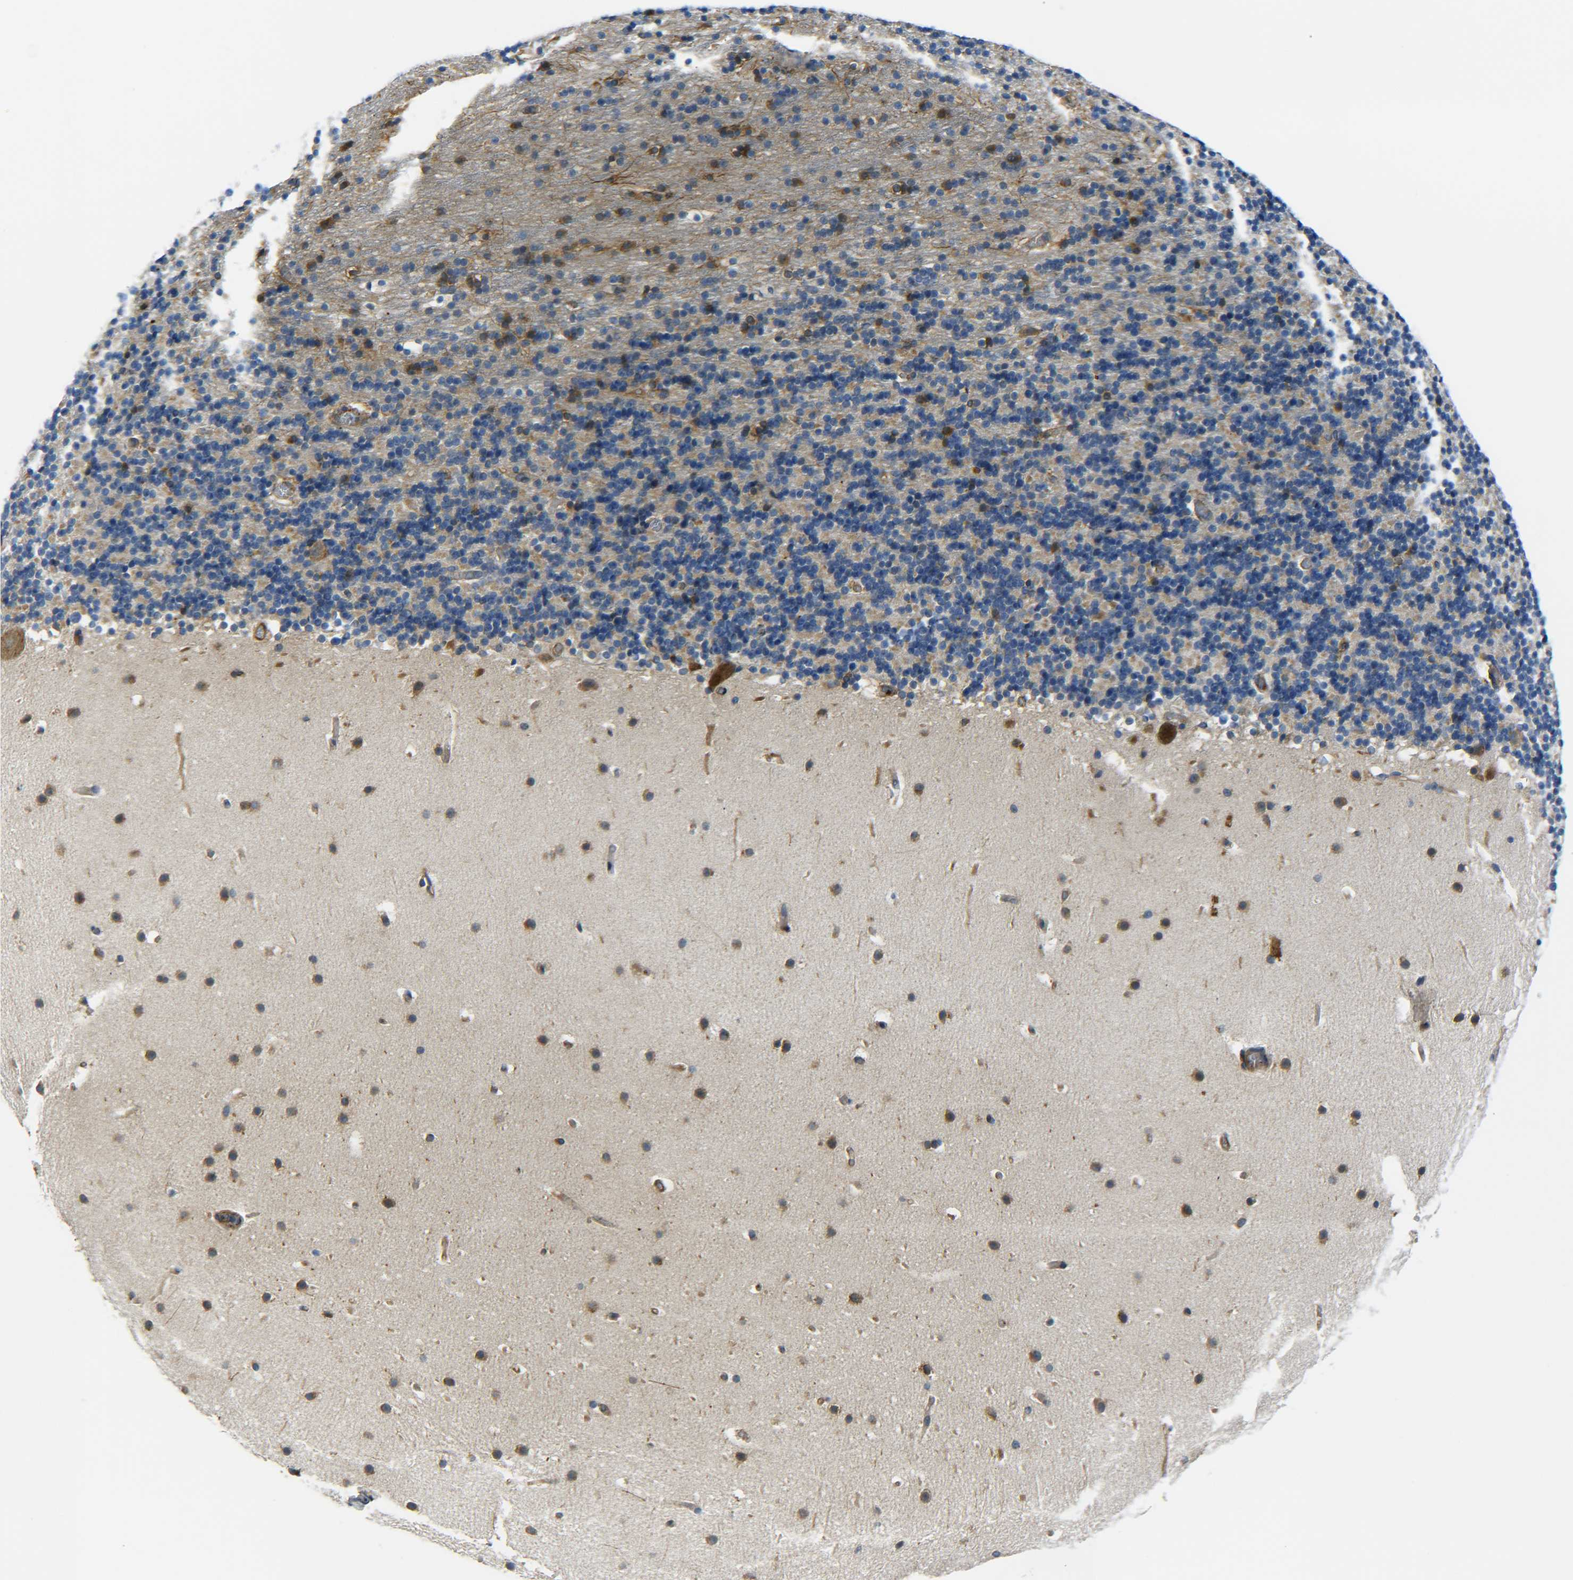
{"staining": {"intensity": "weak", "quantity": "25%-75%", "location": "cytoplasmic/membranous"}, "tissue": "cerebellum", "cell_type": "Cells in granular layer", "image_type": "normal", "snomed": [{"axis": "morphology", "description": "Normal tissue, NOS"}, {"axis": "topography", "description": "Cerebellum"}], "caption": "This image exhibits immunohistochemistry (IHC) staining of unremarkable human cerebellum, with low weak cytoplasmic/membranous positivity in about 25%-75% of cells in granular layer.", "gene": "PREB", "patient": {"sex": "male", "age": 45}}